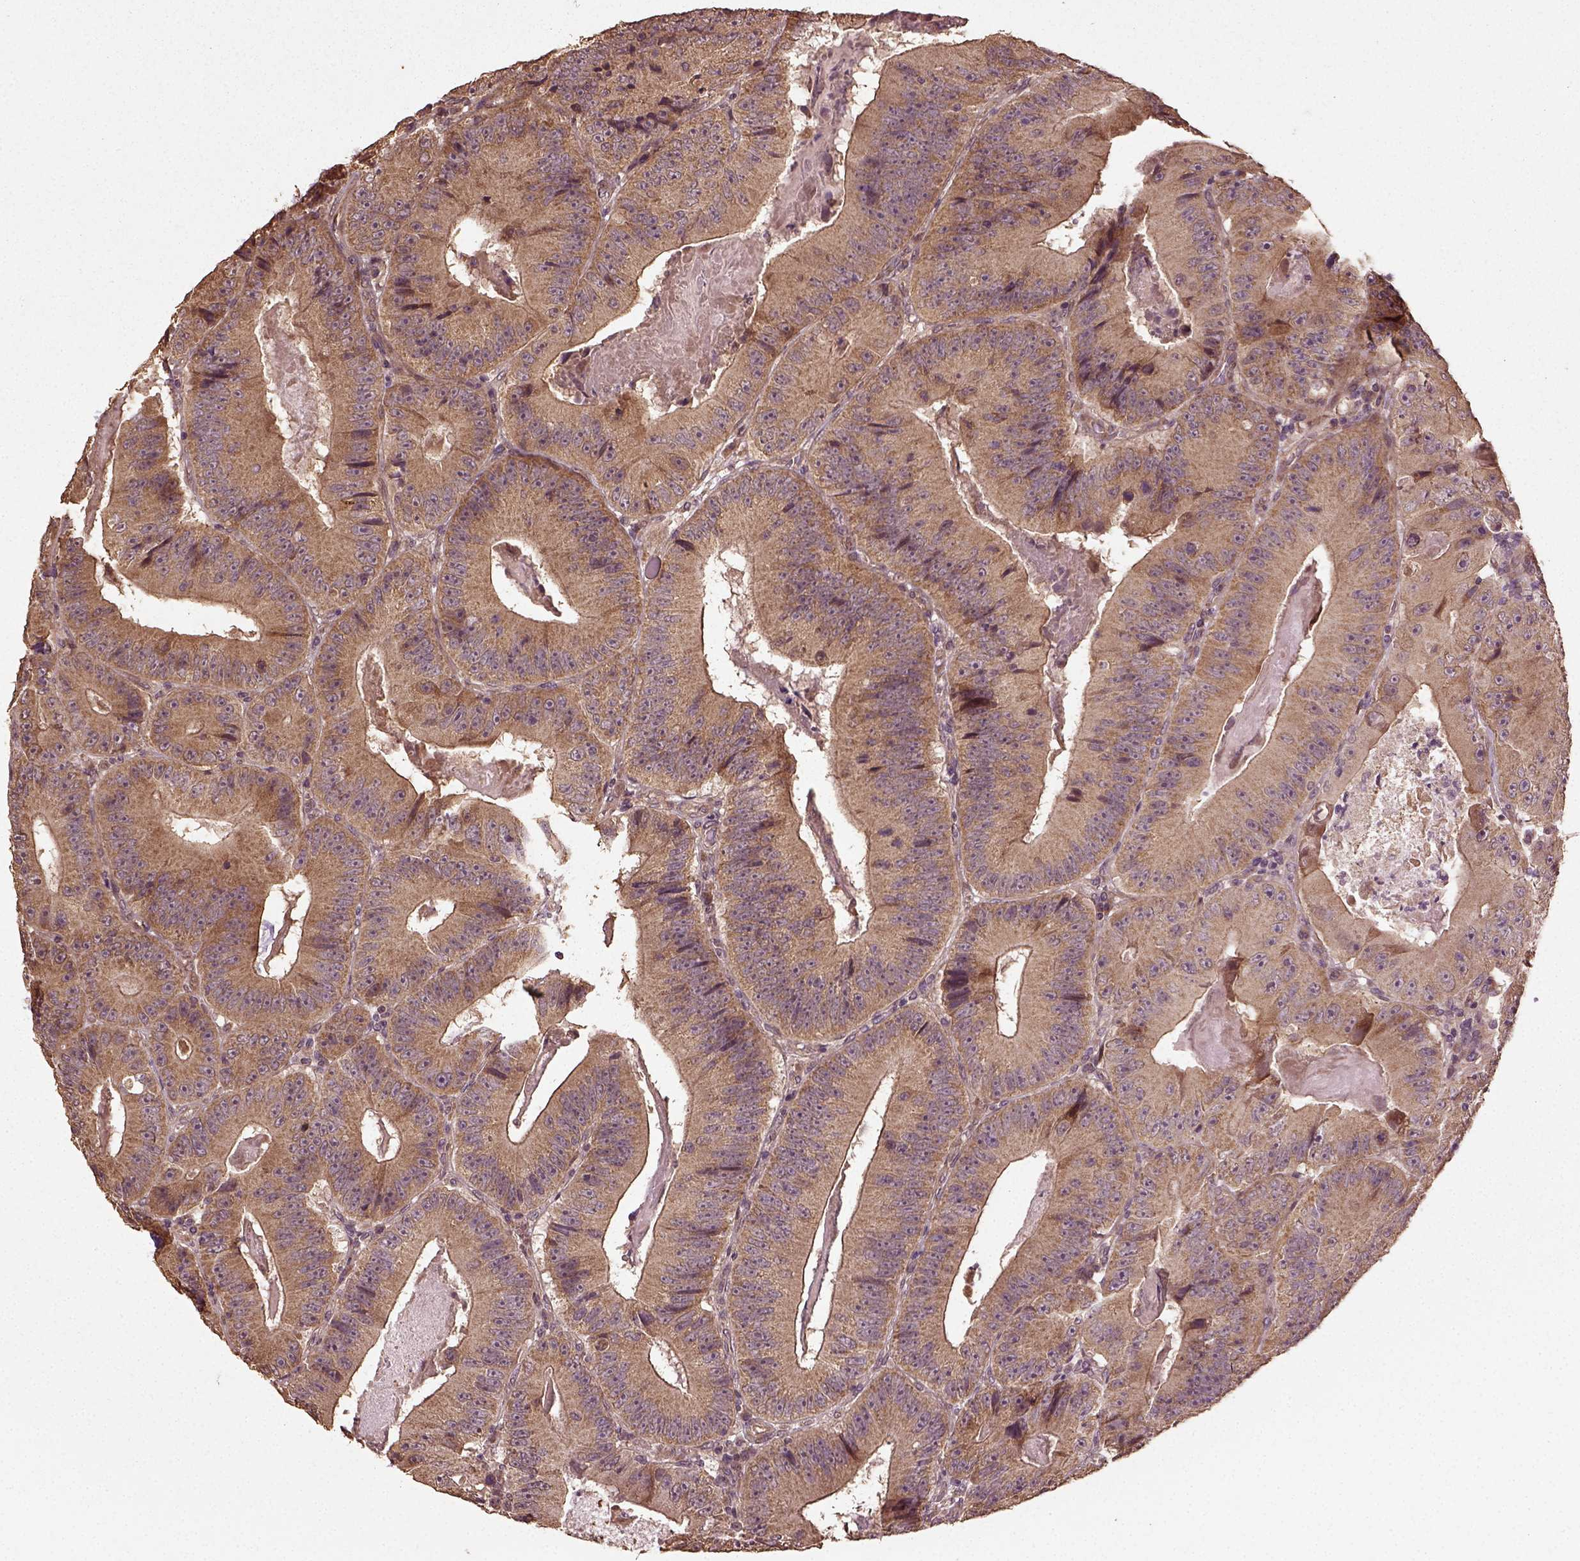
{"staining": {"intensity": "moderate", "quantity": ">75%", "location": "cytoplasmic/membranous"}, "tissue": "colorectal cancer", "cell_type": "Tumor cells", "image_type": "cancer", "snomed": [{"axis": "morphology", "description": "Adenocarcinoma, NOS"}, {"axis": "topography", "description": "Colon"}], "caption": "Brown immunohistochemical staining in colorectal cancer (adenocarcinoma) exhibits moderate cytoplasmic/membranous expression in approximately >75% of tumor cells.", "gene": "ERV3-1", "patient": {"sex": "female", "age": 86}}